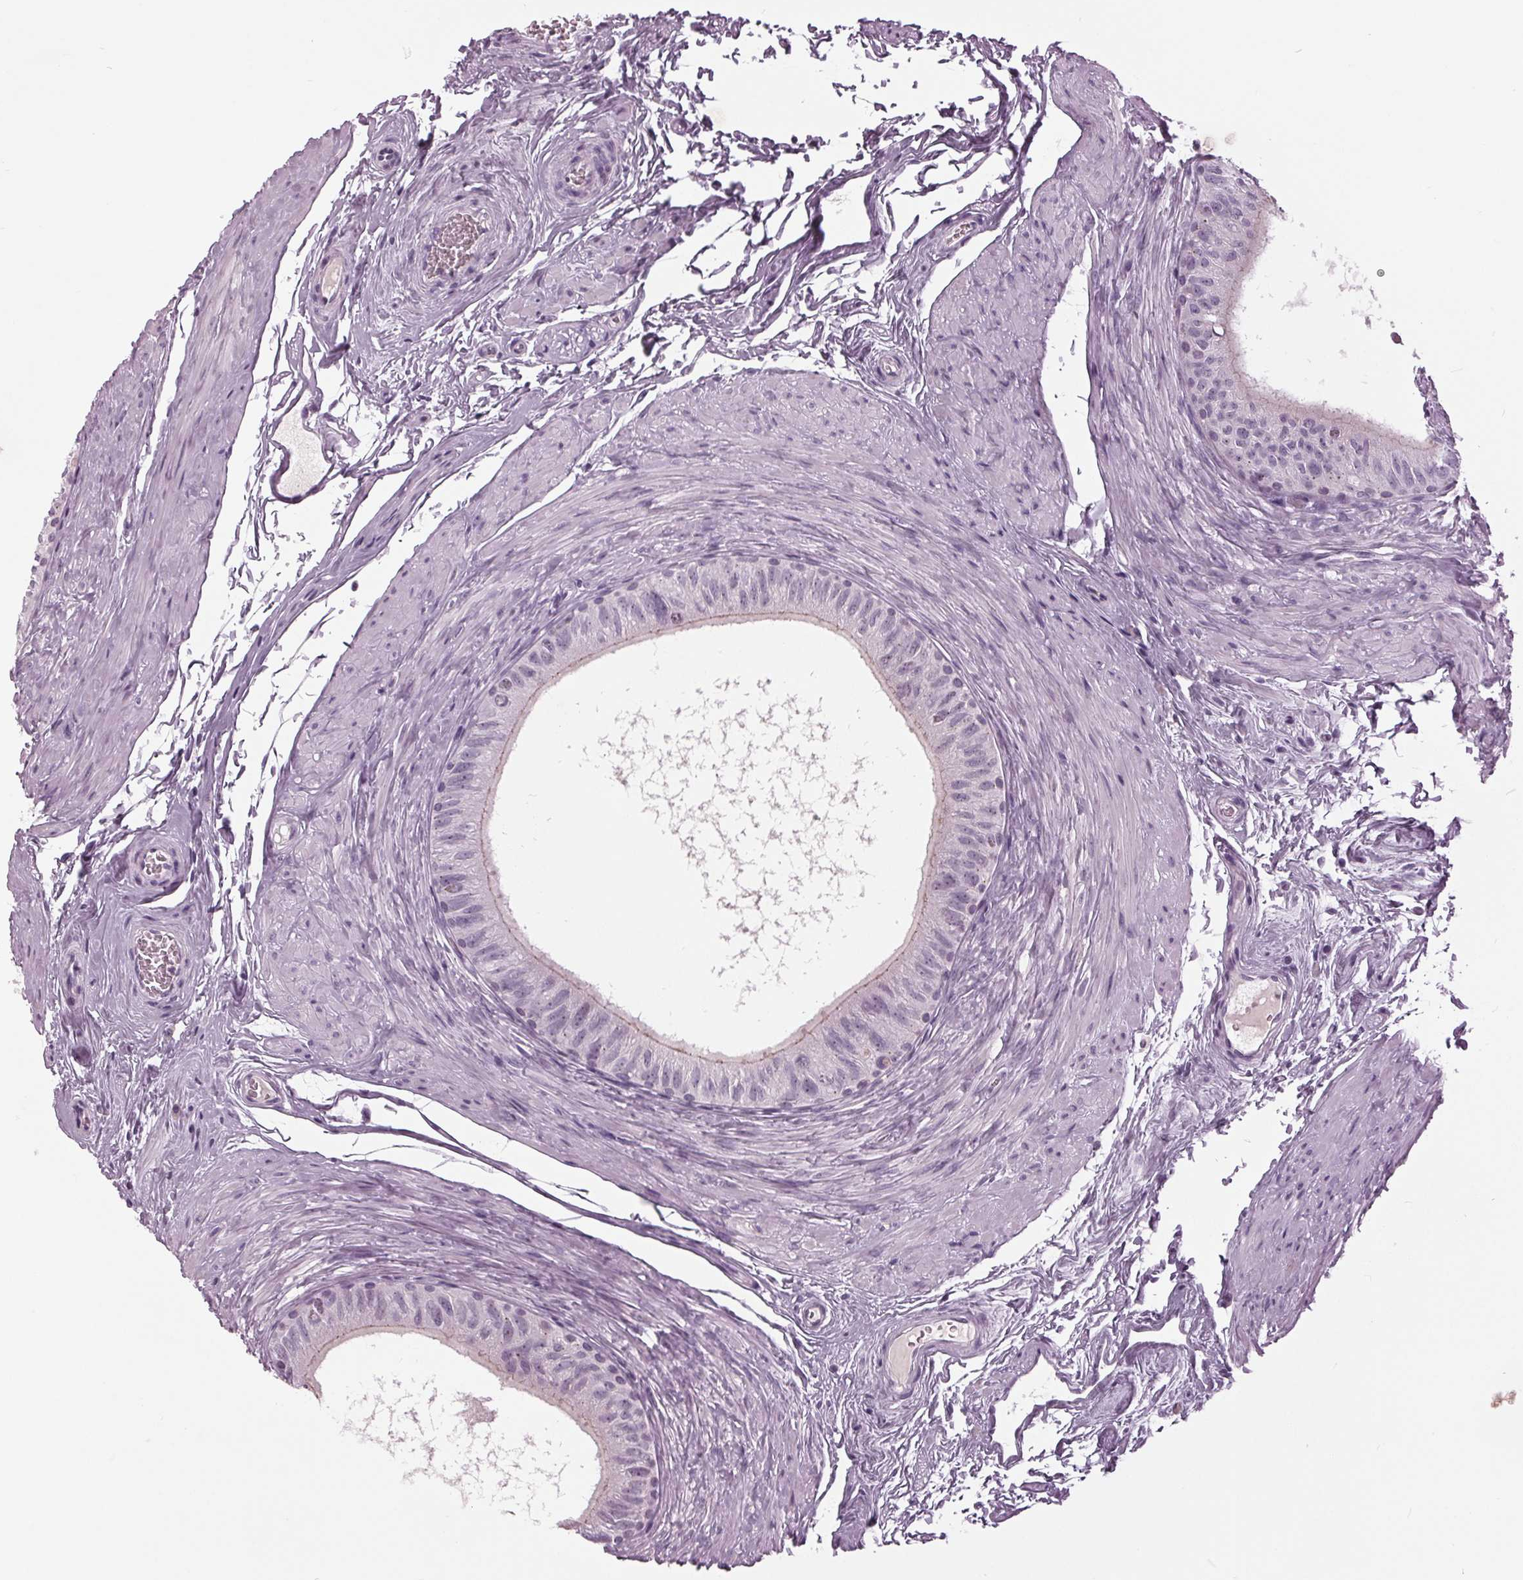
{"staining": {"intensity": "weak", "quantity": "<25%", "location": "cytoplasmic/membranous"}, "tissue": "epididymis", "cell_type": "Glandular cells", "image_type": "normal", "snomed": [{"axis": "morphology", "description": "Normal tissue, NOS"}, {"axis": "topography", "description": "Epididymis"}], "caption": "A high-resolution micrograph shows immunohistochemistry staining of normal epididymis, which displays no significant expression in glandular cells.", "gene": "SLC9A4", "patient": {"sex": "male", "age": 36}}